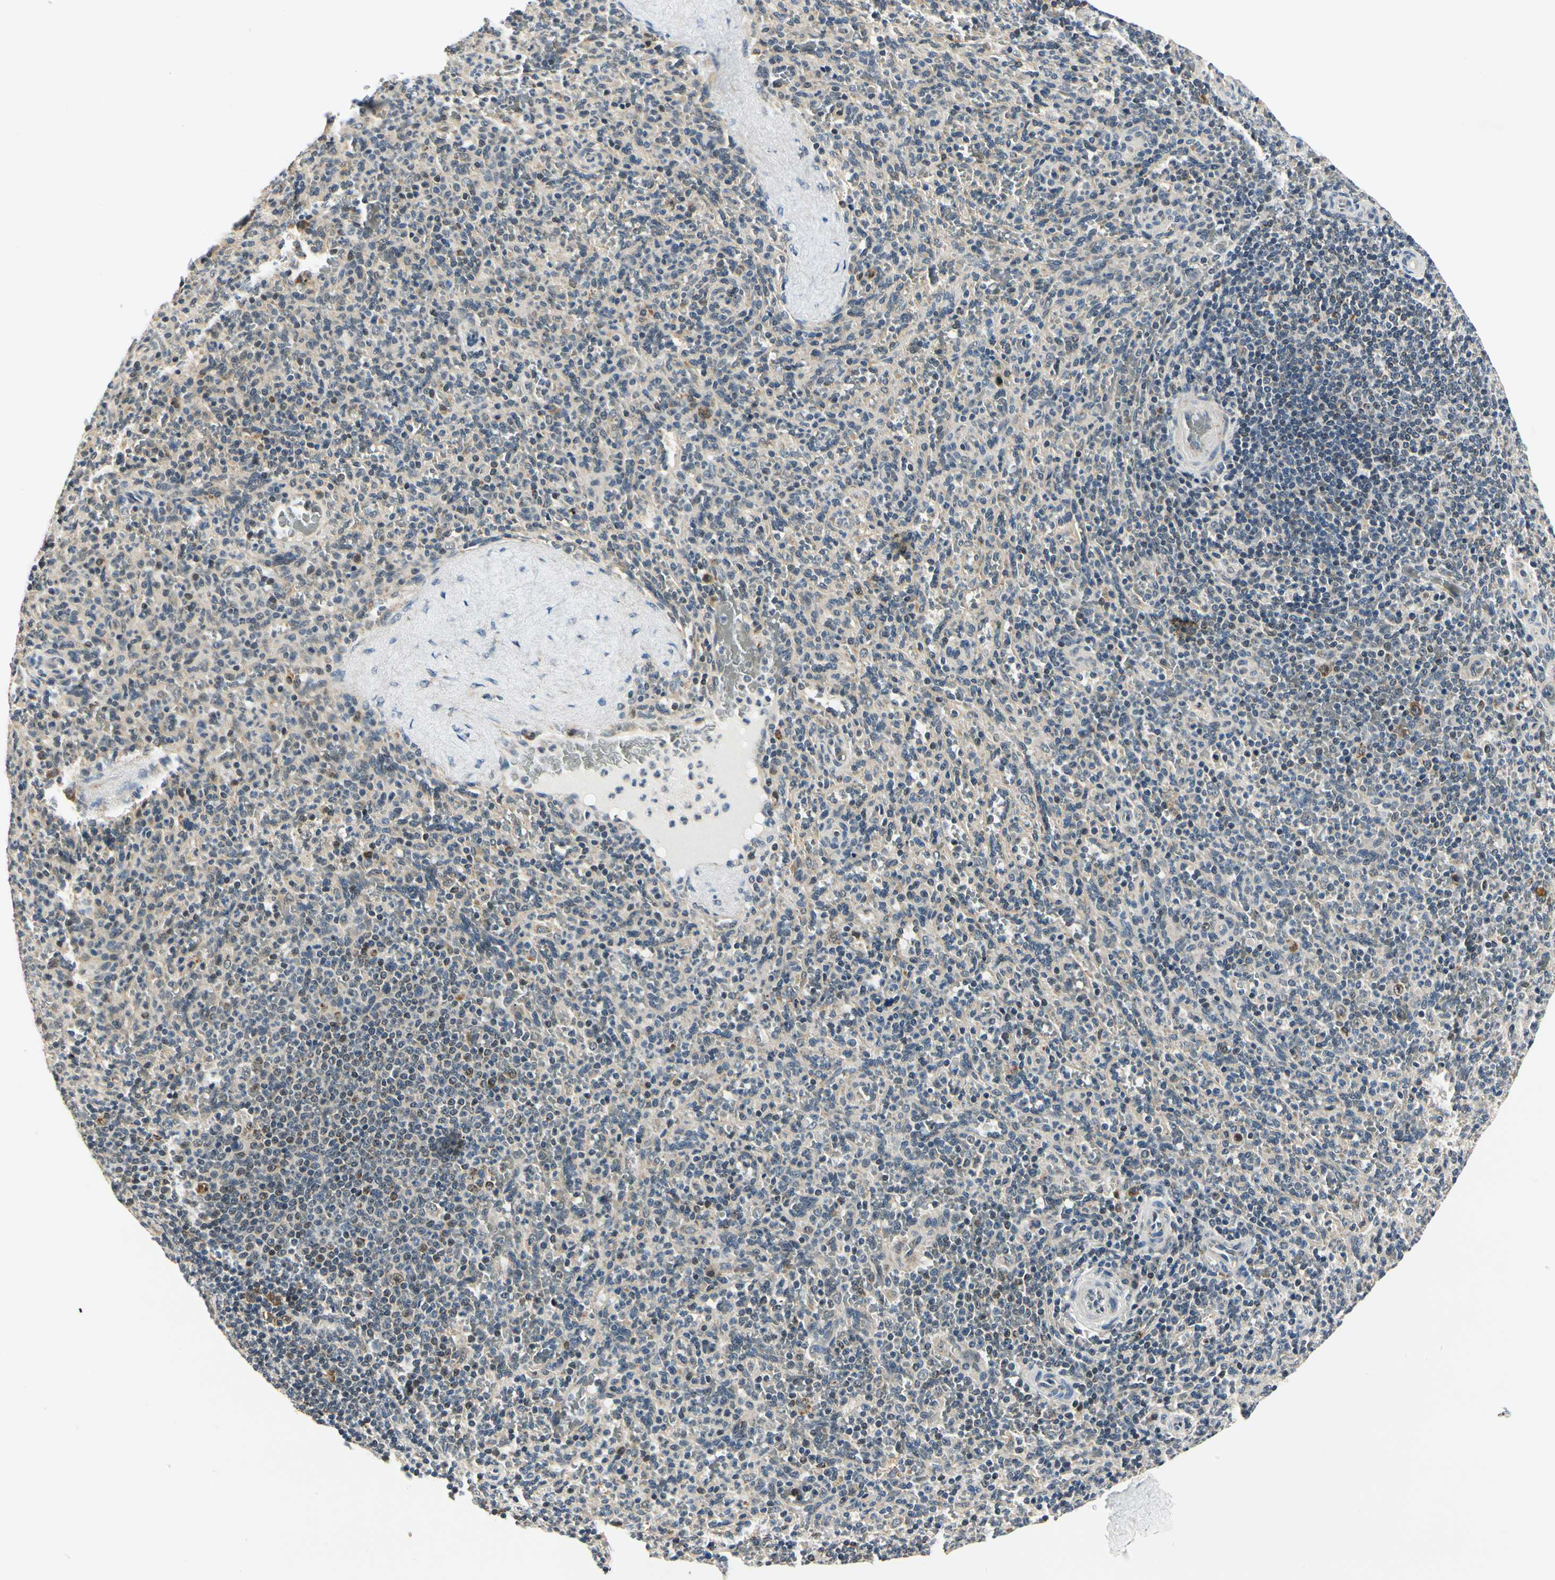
{"staining": {"intensity": "negative", "quantity": "none", "location": "none"}, "tissue": "spleen", "cell_type": "Cells in red pulp", "image_type": "normal", "snomed": [{"axis": "morphology", "description": "Normal tissue, NOS"}, {"axis": "topography", "description": "Spleen"}], "caption": "DAB (3,3'-diaminobenzidine) immunohistochemical staining of normal spleen displays no significant expression in cells in red pulp.", "gene": "PDK2", "patient": {"sex": "male", "age": 36}}